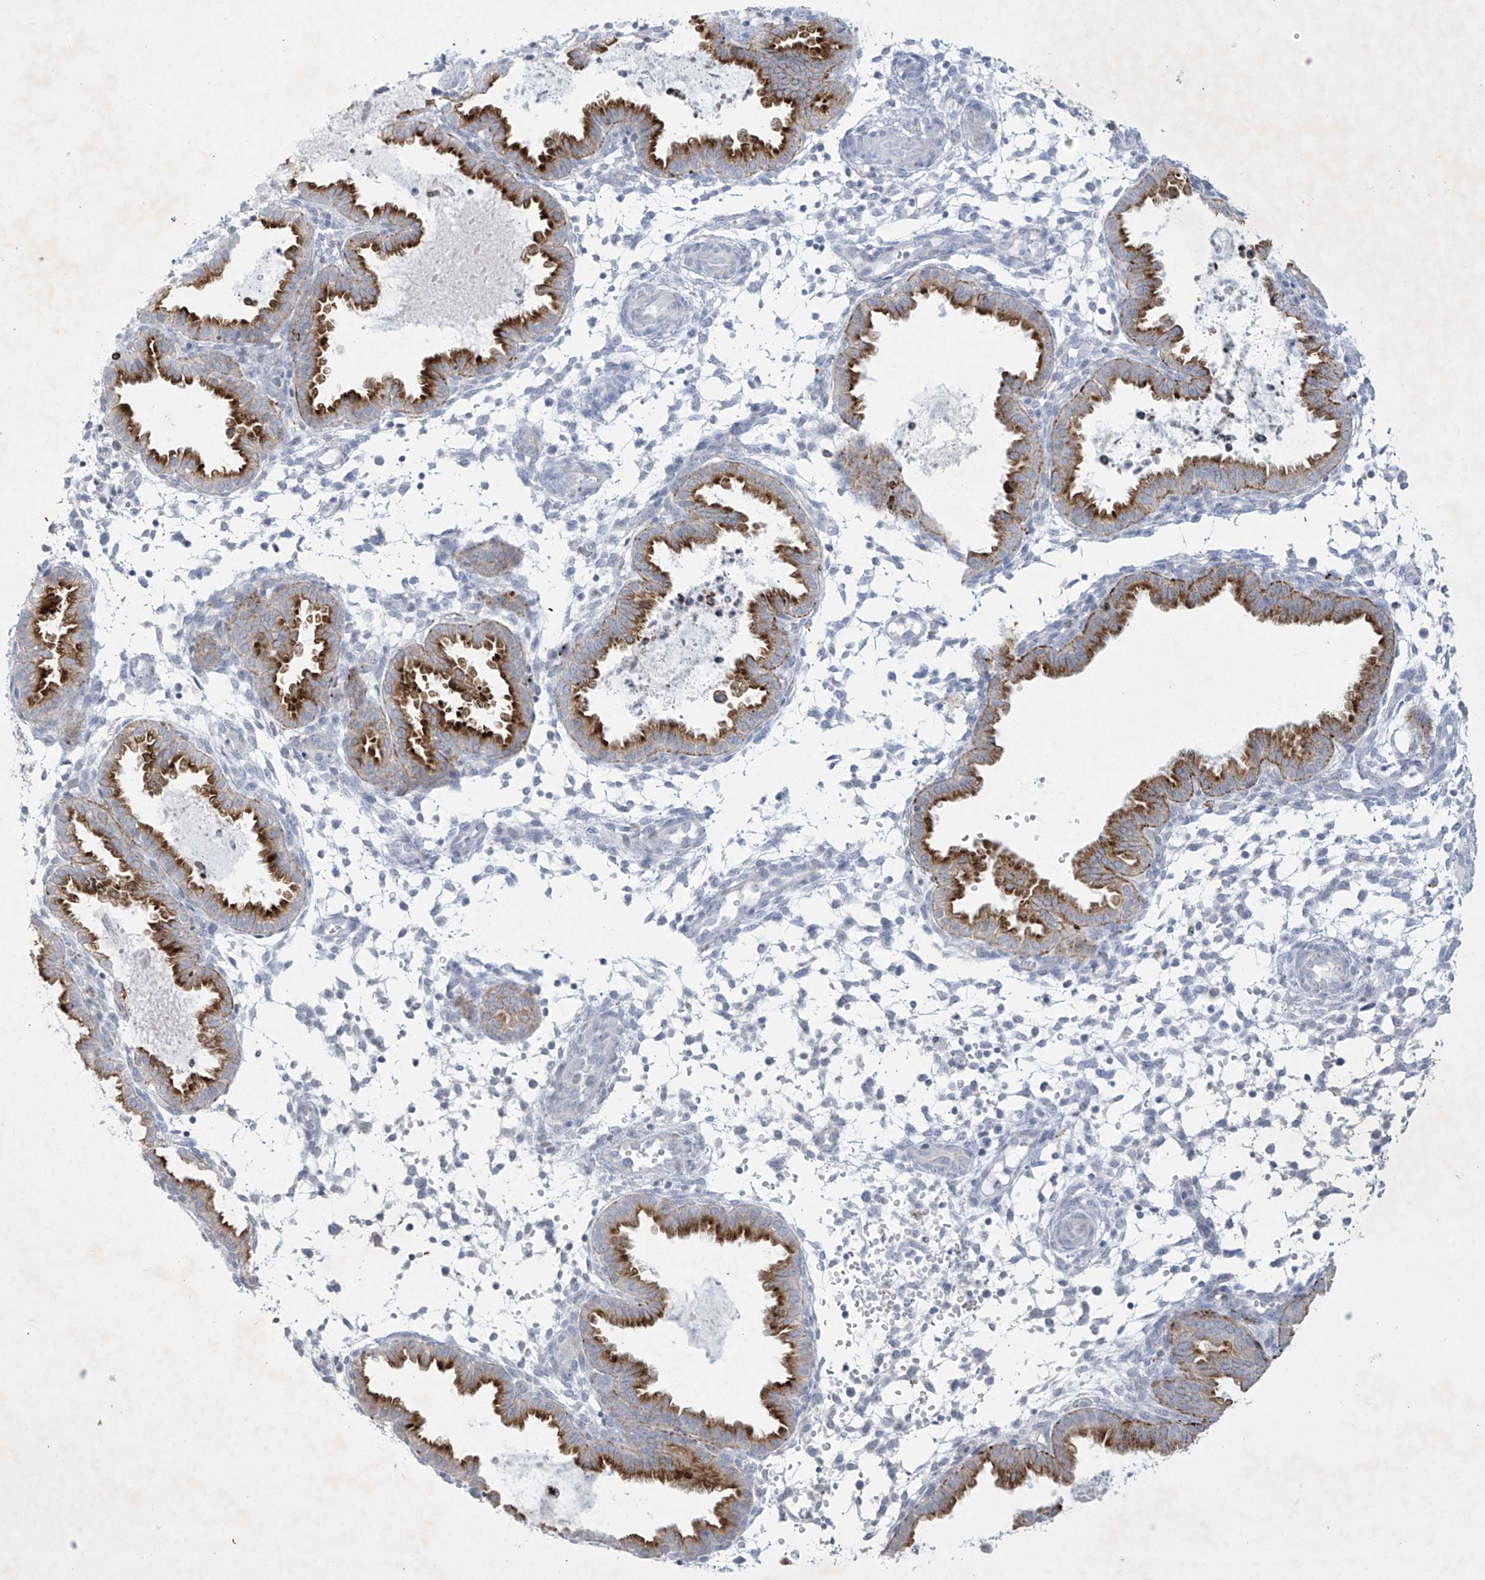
{"staining": {"intensity": "negative", "quantity": "none", "location": "none"}, "tissue": "endometrium", "cell_type": "Cells in endometrial stroma", "image_type": "normal", "snomed": [{"axis": "morphology", "description": "Normal tissue, NOS"}, {"axis": "topography", "description": "Endometrium"}], "caption": "Image shows no protein positivity in cells in endometrial stroma of unremarkable endometrium. (Brightfield microscopy of DAB (3,3'-diaminobenzidine) immunohistochemistry at high magnification).", "gene": "GPR137C", "patient": {"sex": "female", "age": 33}}